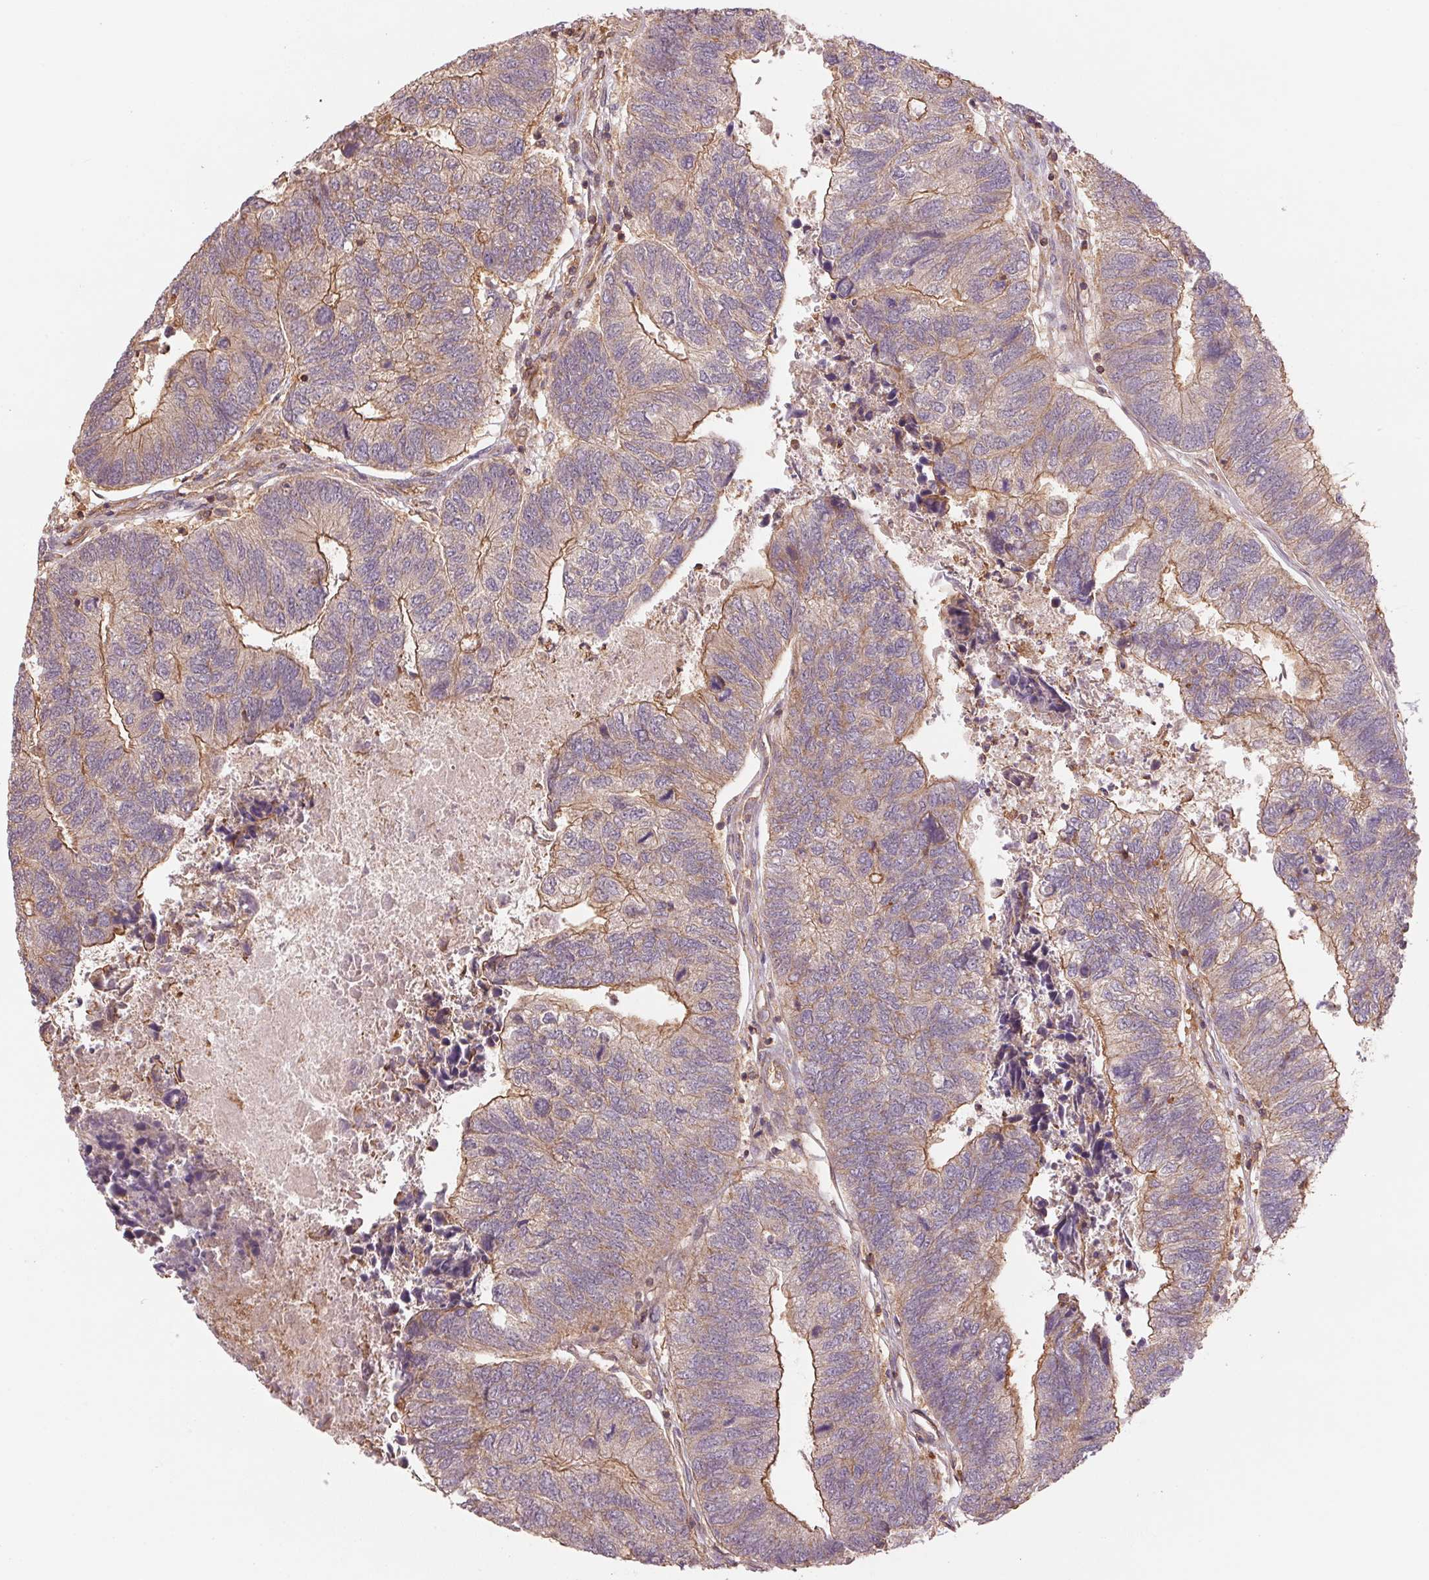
{"staining": {"intensity": "moderate", "quantity": "25%-75%", "location": "cytoplasmic/membranous"}, "tissue": "colorectal cancer", "cell_type": "Tumor cells", "image_type": "cancer", "snomed": [{"axis": "morphology", "description": "Adenocarcinoma, NOS"}, {"axis": "topography", "description": "Colon"}], "caption": "Protein staining of colorectal cancer (adenocarcinoma) tissue shows moderate cytoplasmic/membranous expression in approximately 25%-75% of tumor cells.", "gene": "TUBA3D", "patient": {"sex": "female", "age": 67}}